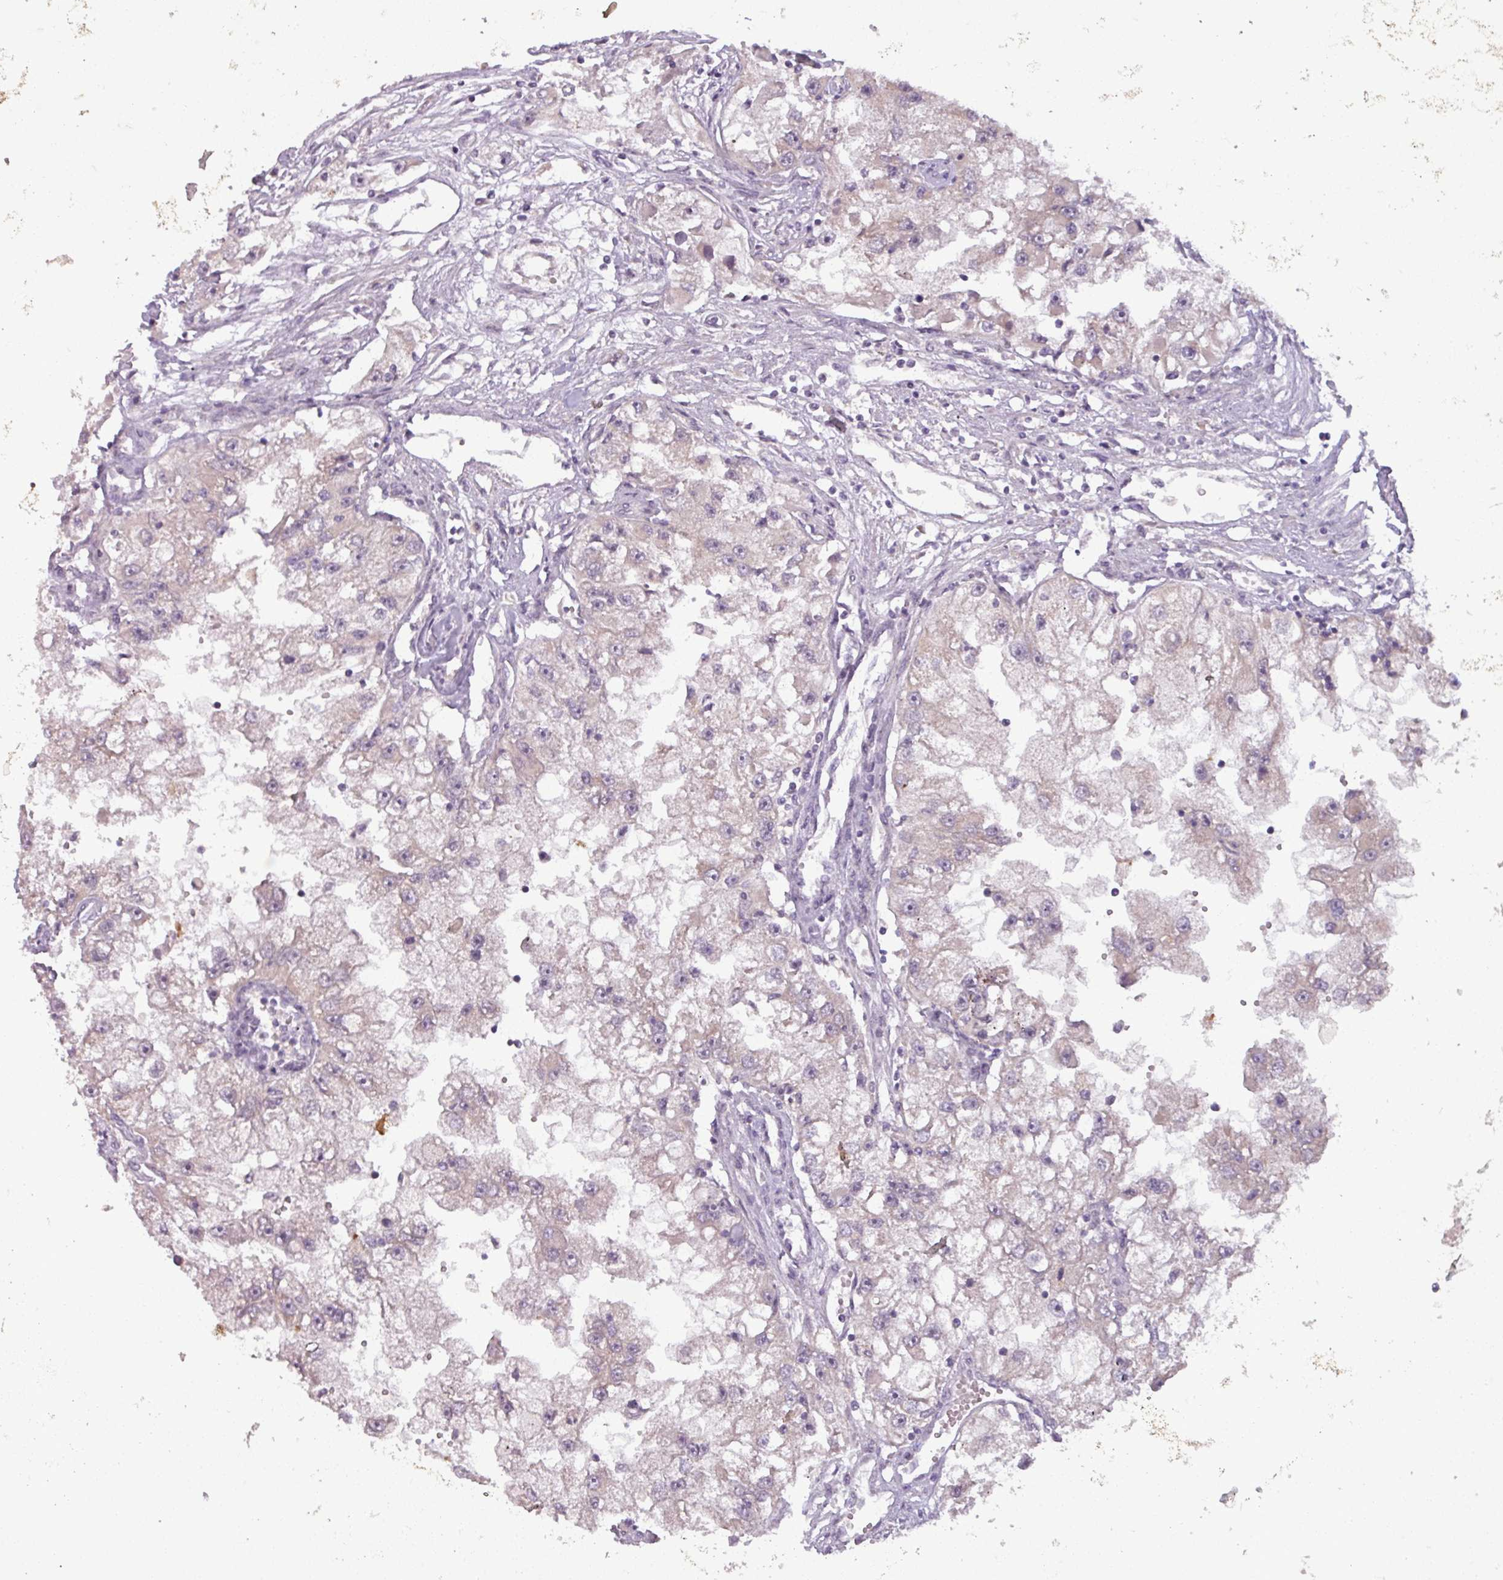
{"staining": {"intensity": "negative", "quantity": "none", "location": "none"}, "tissue": "renal cancer", "cell_type": "Tumor cells", "image_type": "cancer", "snomed": [{"axis": "morphology", "description": "Adenocarcinoma, NOS"}, {"axis": "topography", "description": "Kidney"}], "caption": "Photomicrograph shows no significant protein staining in tumor cells of renal cancer (adenocarcinoma). The staining is performed using DAB brown chromogen with nuclei counter-stained in using hematoxylin.", "gene": "OGFOD3", "patient": {"sex": "male", "age": 63}}